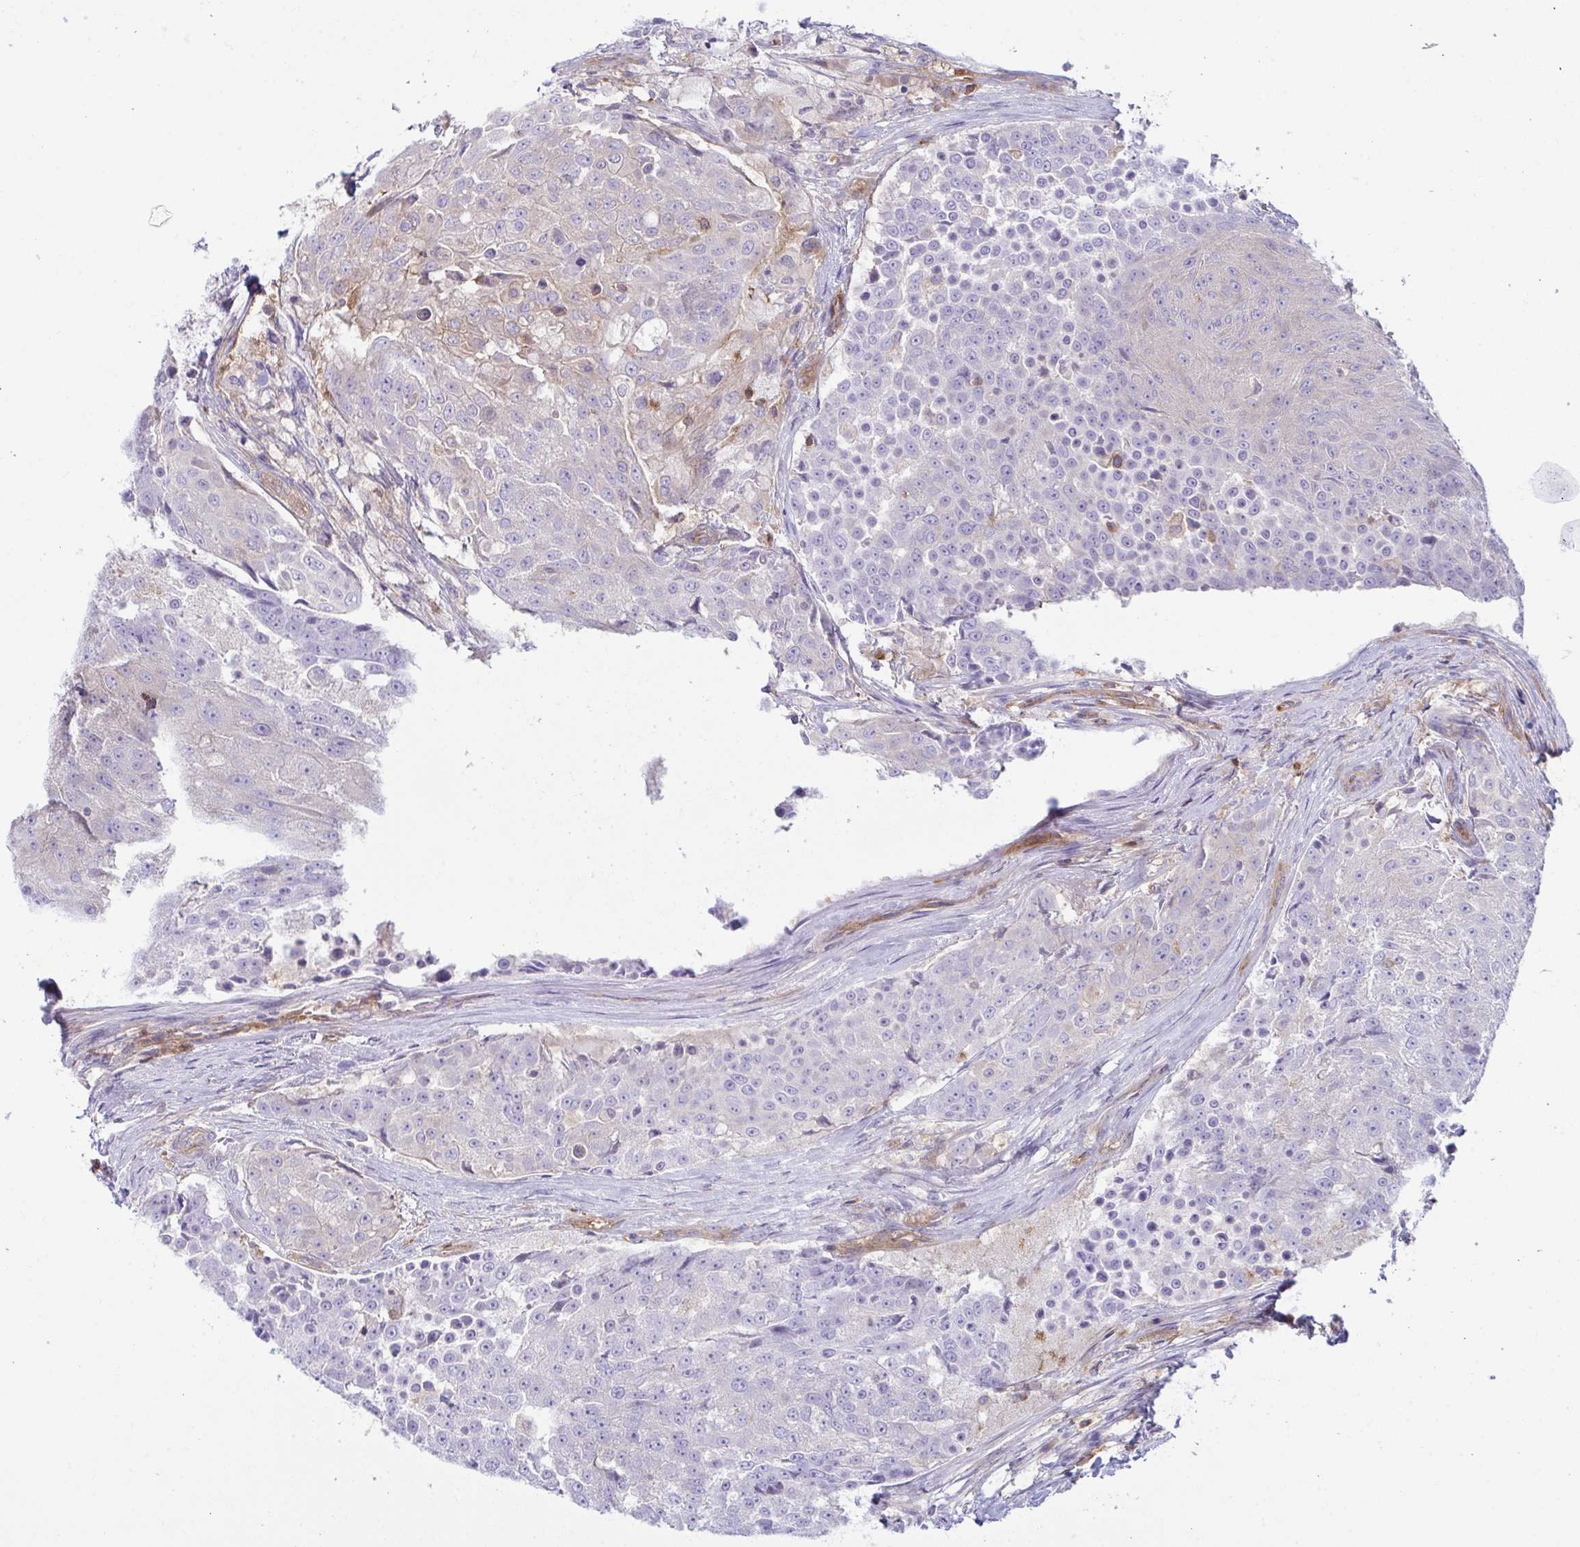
{"staining": {"intensity": "negative", "quantity": "none", "location": "none"}, "tissue": "urothelial cancer", "cell_type": "Tumor cells", "image_type": "cancer", "snomed": [{"axis": "morphology", "description": "Urothelial carcinoma, High grade"}, {"axis": "topography", "description": "Urinary bladder"}], "caption": "Tumor cells show no significant positivity in urothelial cancer. (Immunohistochemistry, brightfield microscopy, high magnification).", "gene": "TSC22D3", "patient": {"sex": "female", "age": 63}}